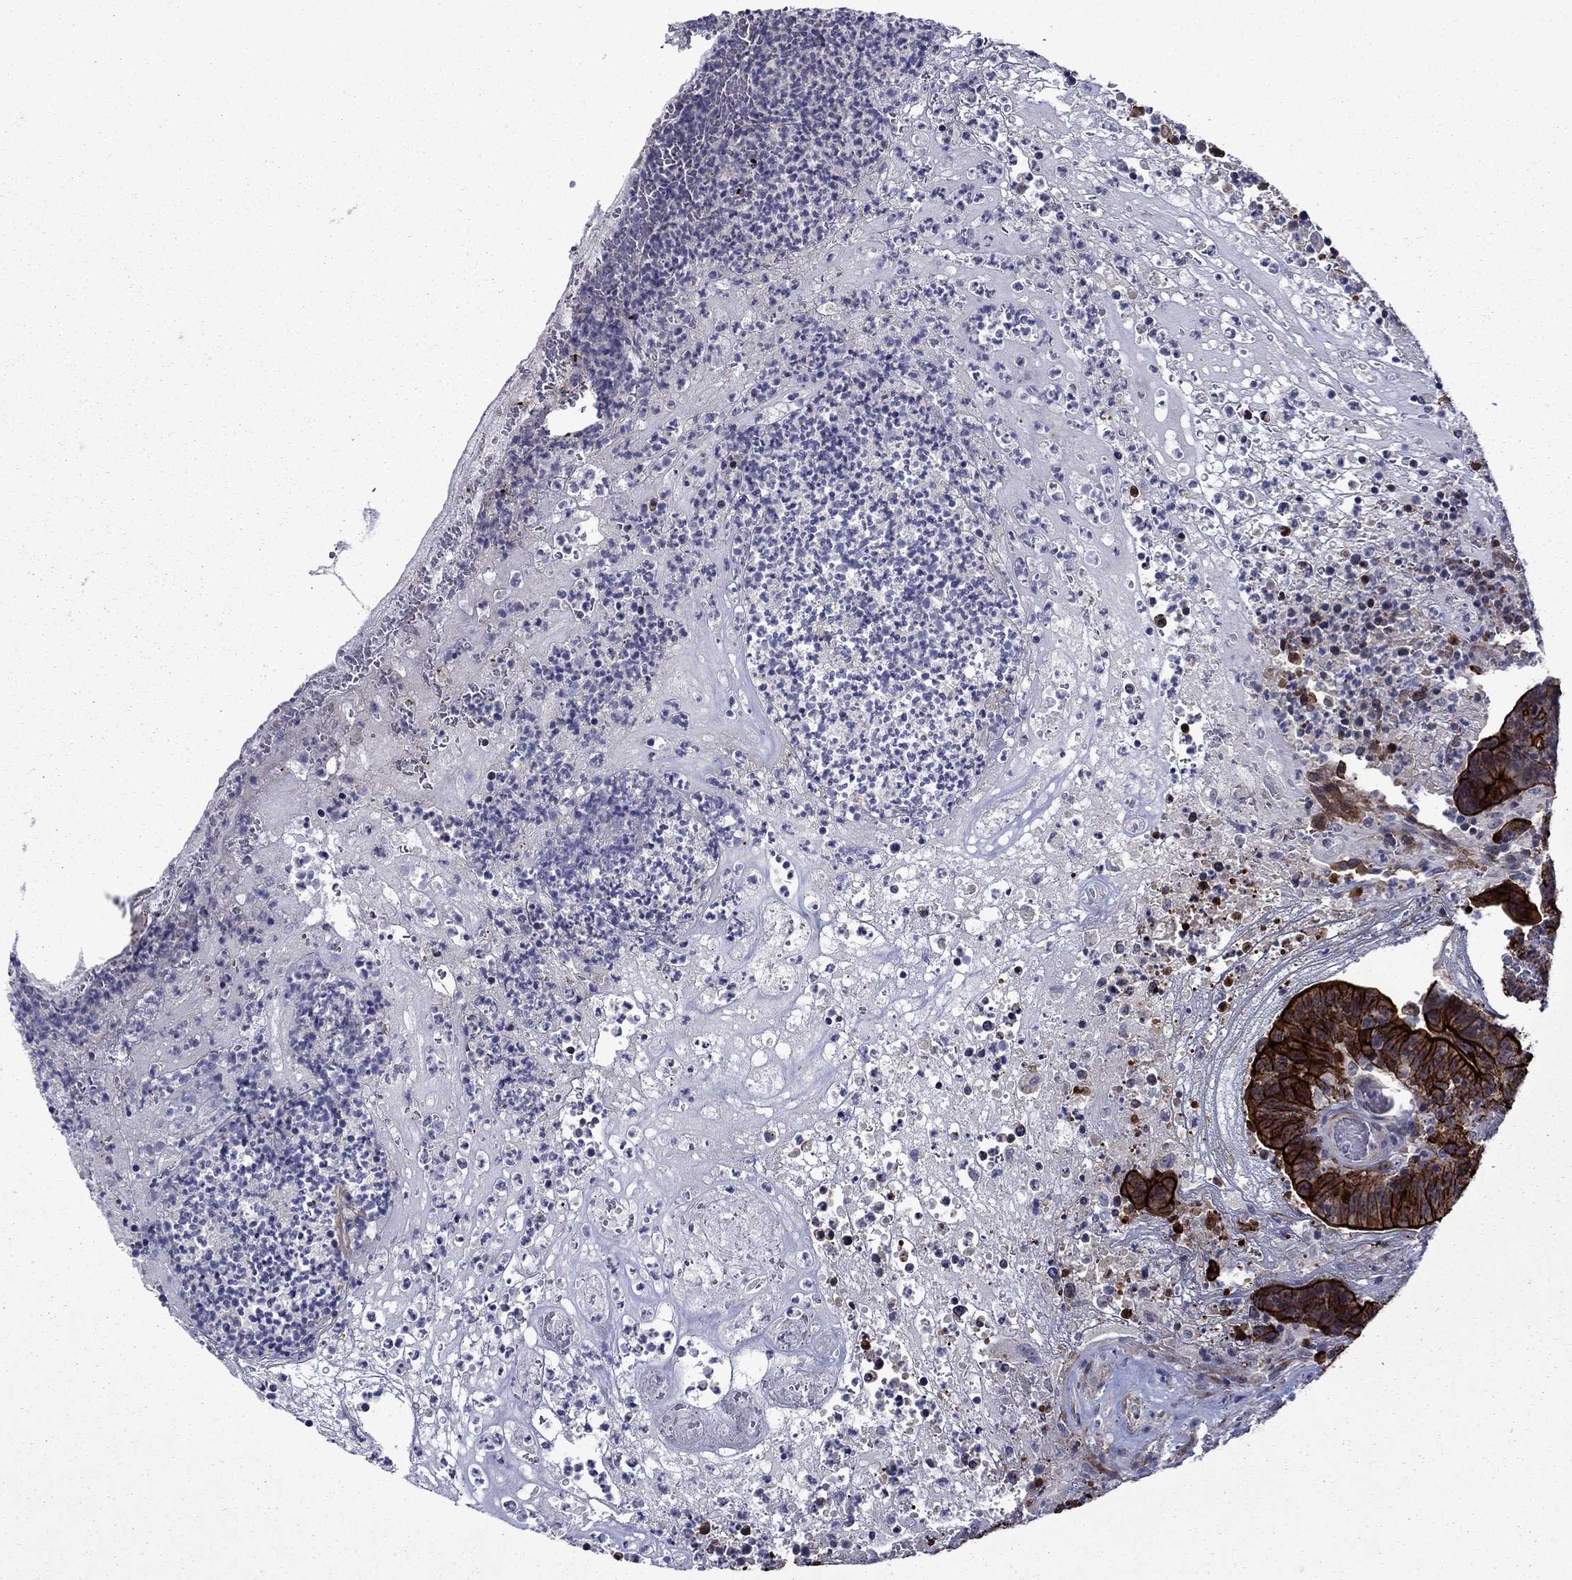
{"staining": {"intensity": "strong", "quantity": ">75%", "location": "cytoplasmic/membranous"}, "tissue": "colorectal cancer", "cell_type": "Tumor cells", "image_type": "cancer", "snomed": [{"axis": "morphology", "description": "Adenocarcinoma, NOS"}, {"axis": "topography", "description": "Colon"}], "caption": "Immunohistochemical staining of colorectal adenocarcinoma reveals high levels of strong cytoplasmic/membranous staining in approximately >75% of tumor cells.", "gene": "LMO7", "patient": {"sex": "female", "age": 75}}